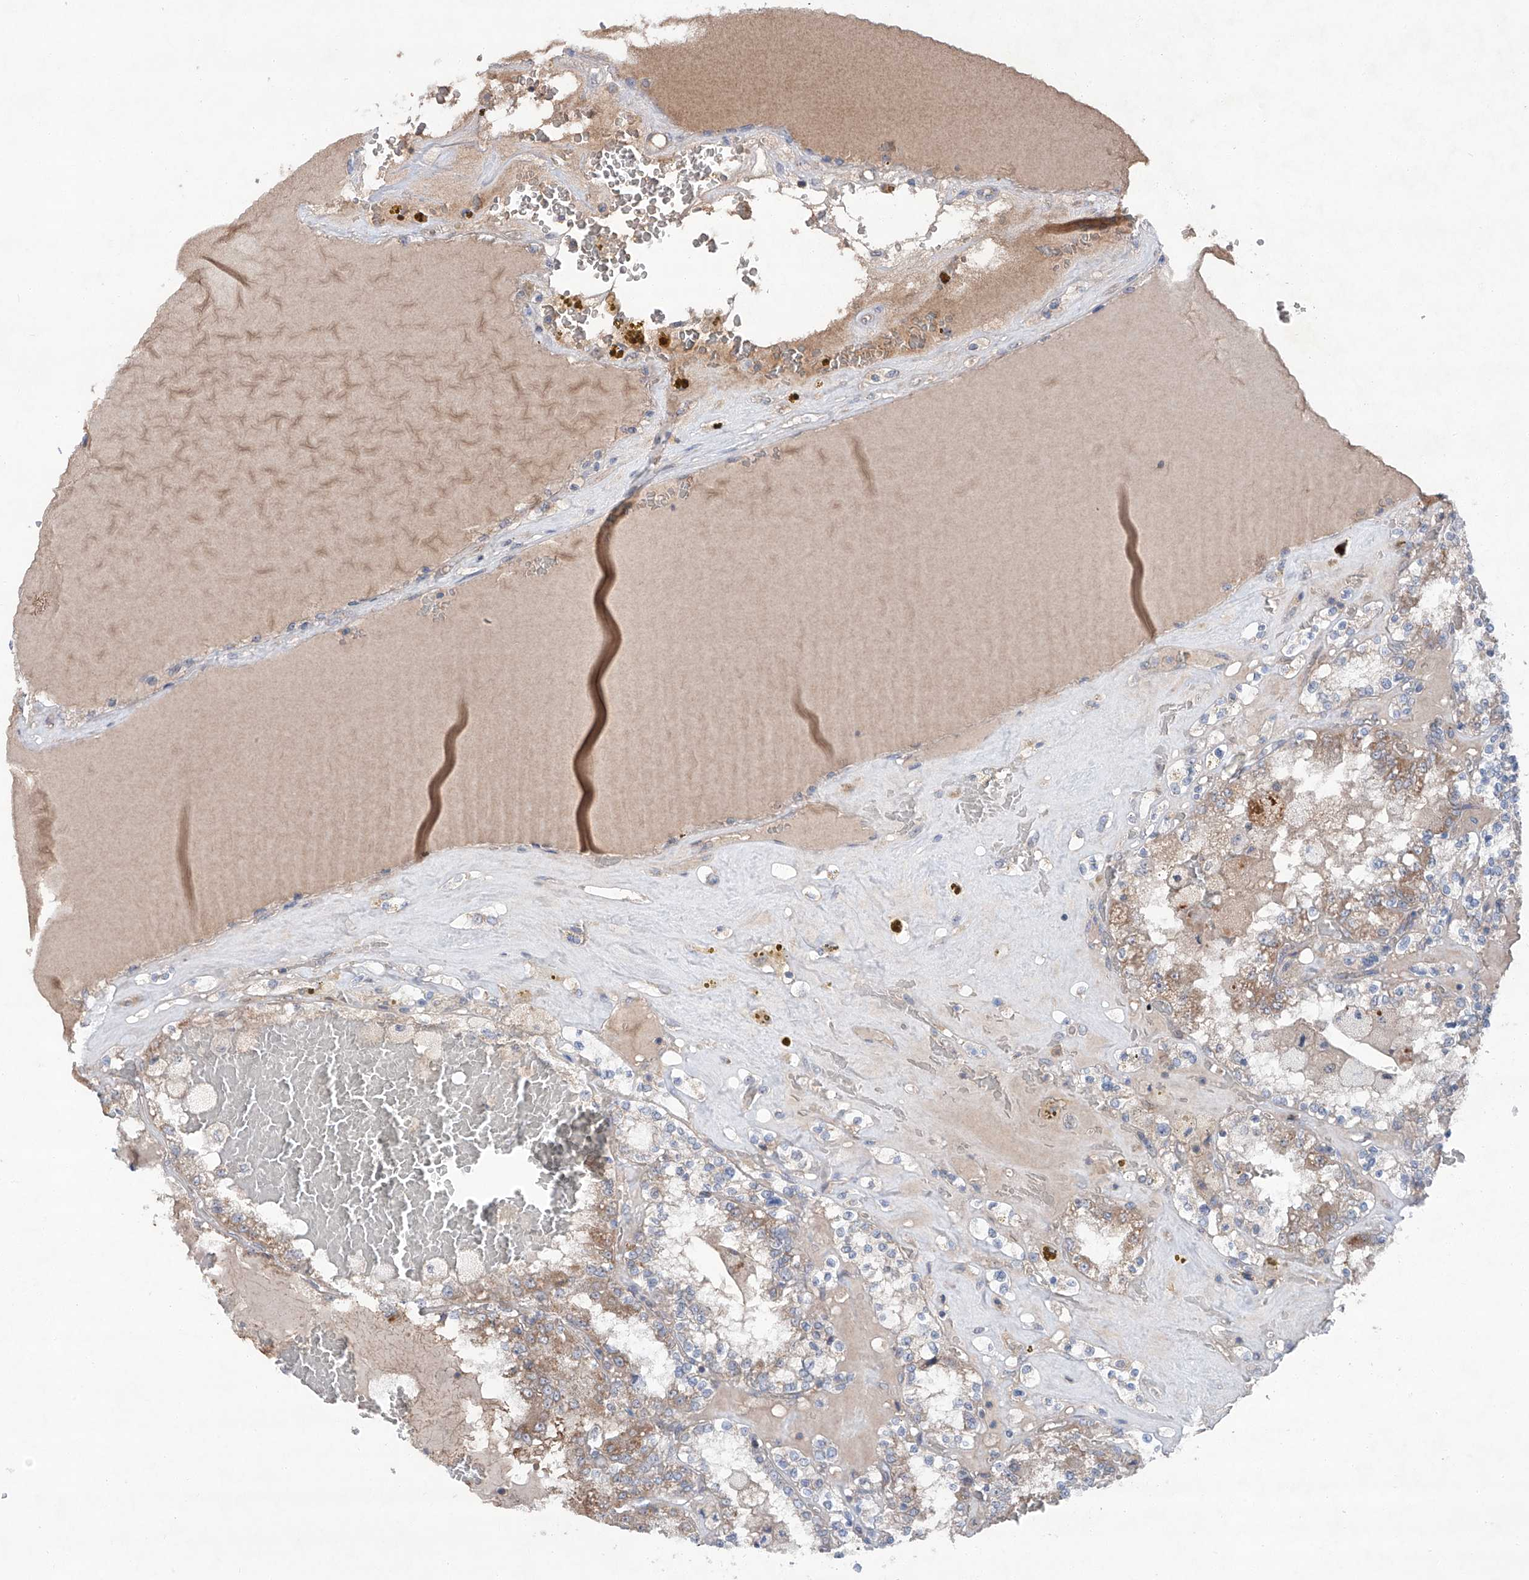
{"staining": {"intensity": "weak", "quantity": "<25%", "location": "cytoplasmic/membranous"}, "tissue": "renal cancer", "cell_type": "Tumor cells", "image_type": "cancer", "snomed": [{"axis": "morphology", "description": "Adenocarcinoma, NOS"}, {"axis": "topography", "description": "Kidney"}], "caption": "High power microscopy micrograph of an immunohistochemistry micrograph of renal cancer, revealing no significant staining in tumor cells.", "gene": "SIX4", "patient": {"sex": "female", "age": 56}}